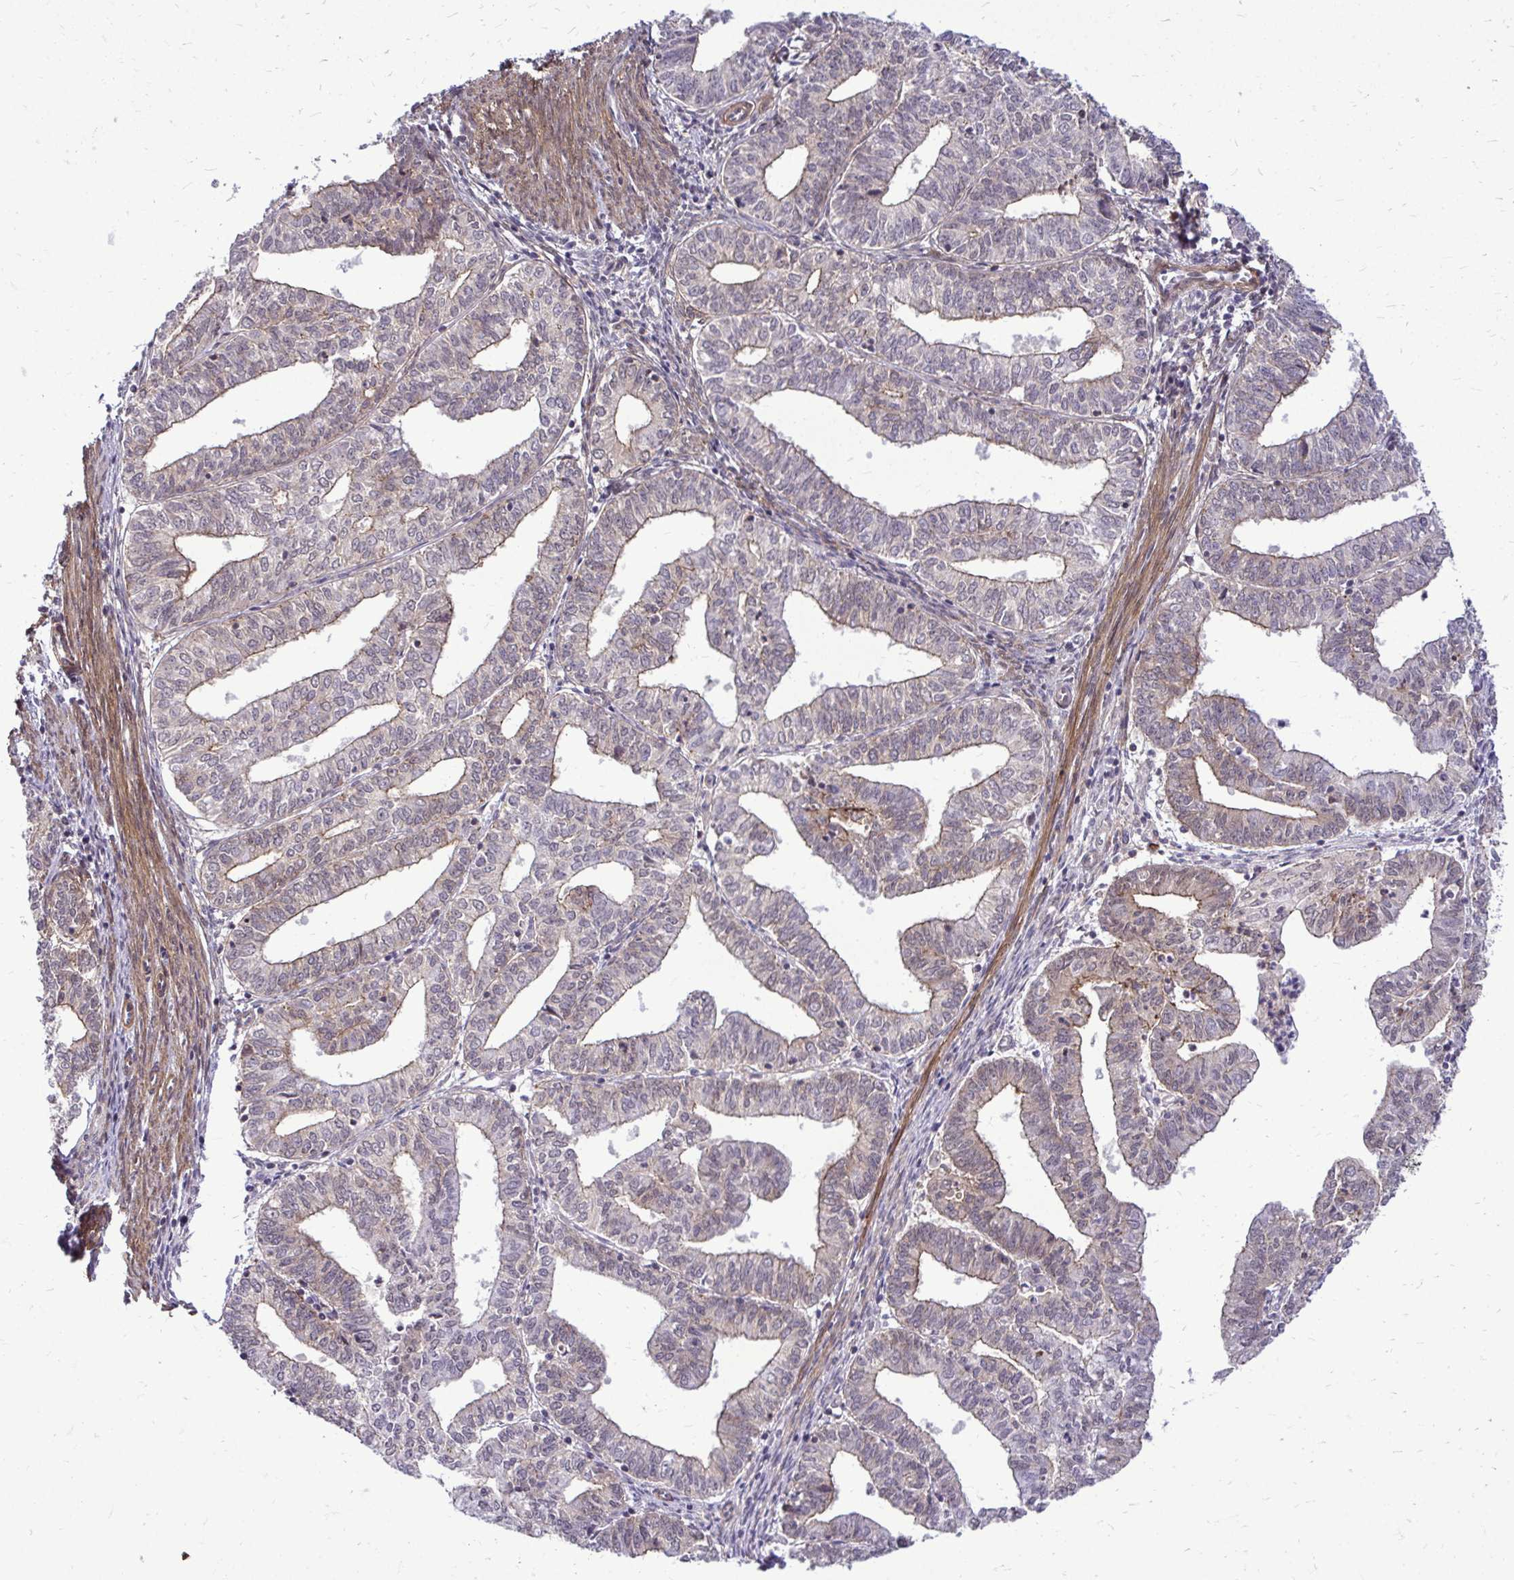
{"staining": {"intensity": "weak", "quantity": "<25%", "location": "cytoplasmic/membranous"}, "tissue": "endometrial cancer", "cell_type": "Tumor cells", "image_type": "cancer", "snomed": [{"axis": "morphology", "description": "Adenocarcinoma, NOS"}, {"axis": "topography", "description": "Endometrium"}], "caption": "Protein analysis of endometrial cancer (adenocarcinoma) exhibits no significant staining in tumor cells. Nuclei are stained in blue.", "gene": "TRIP6", "patient": {"sex": "female", "age": 61}}